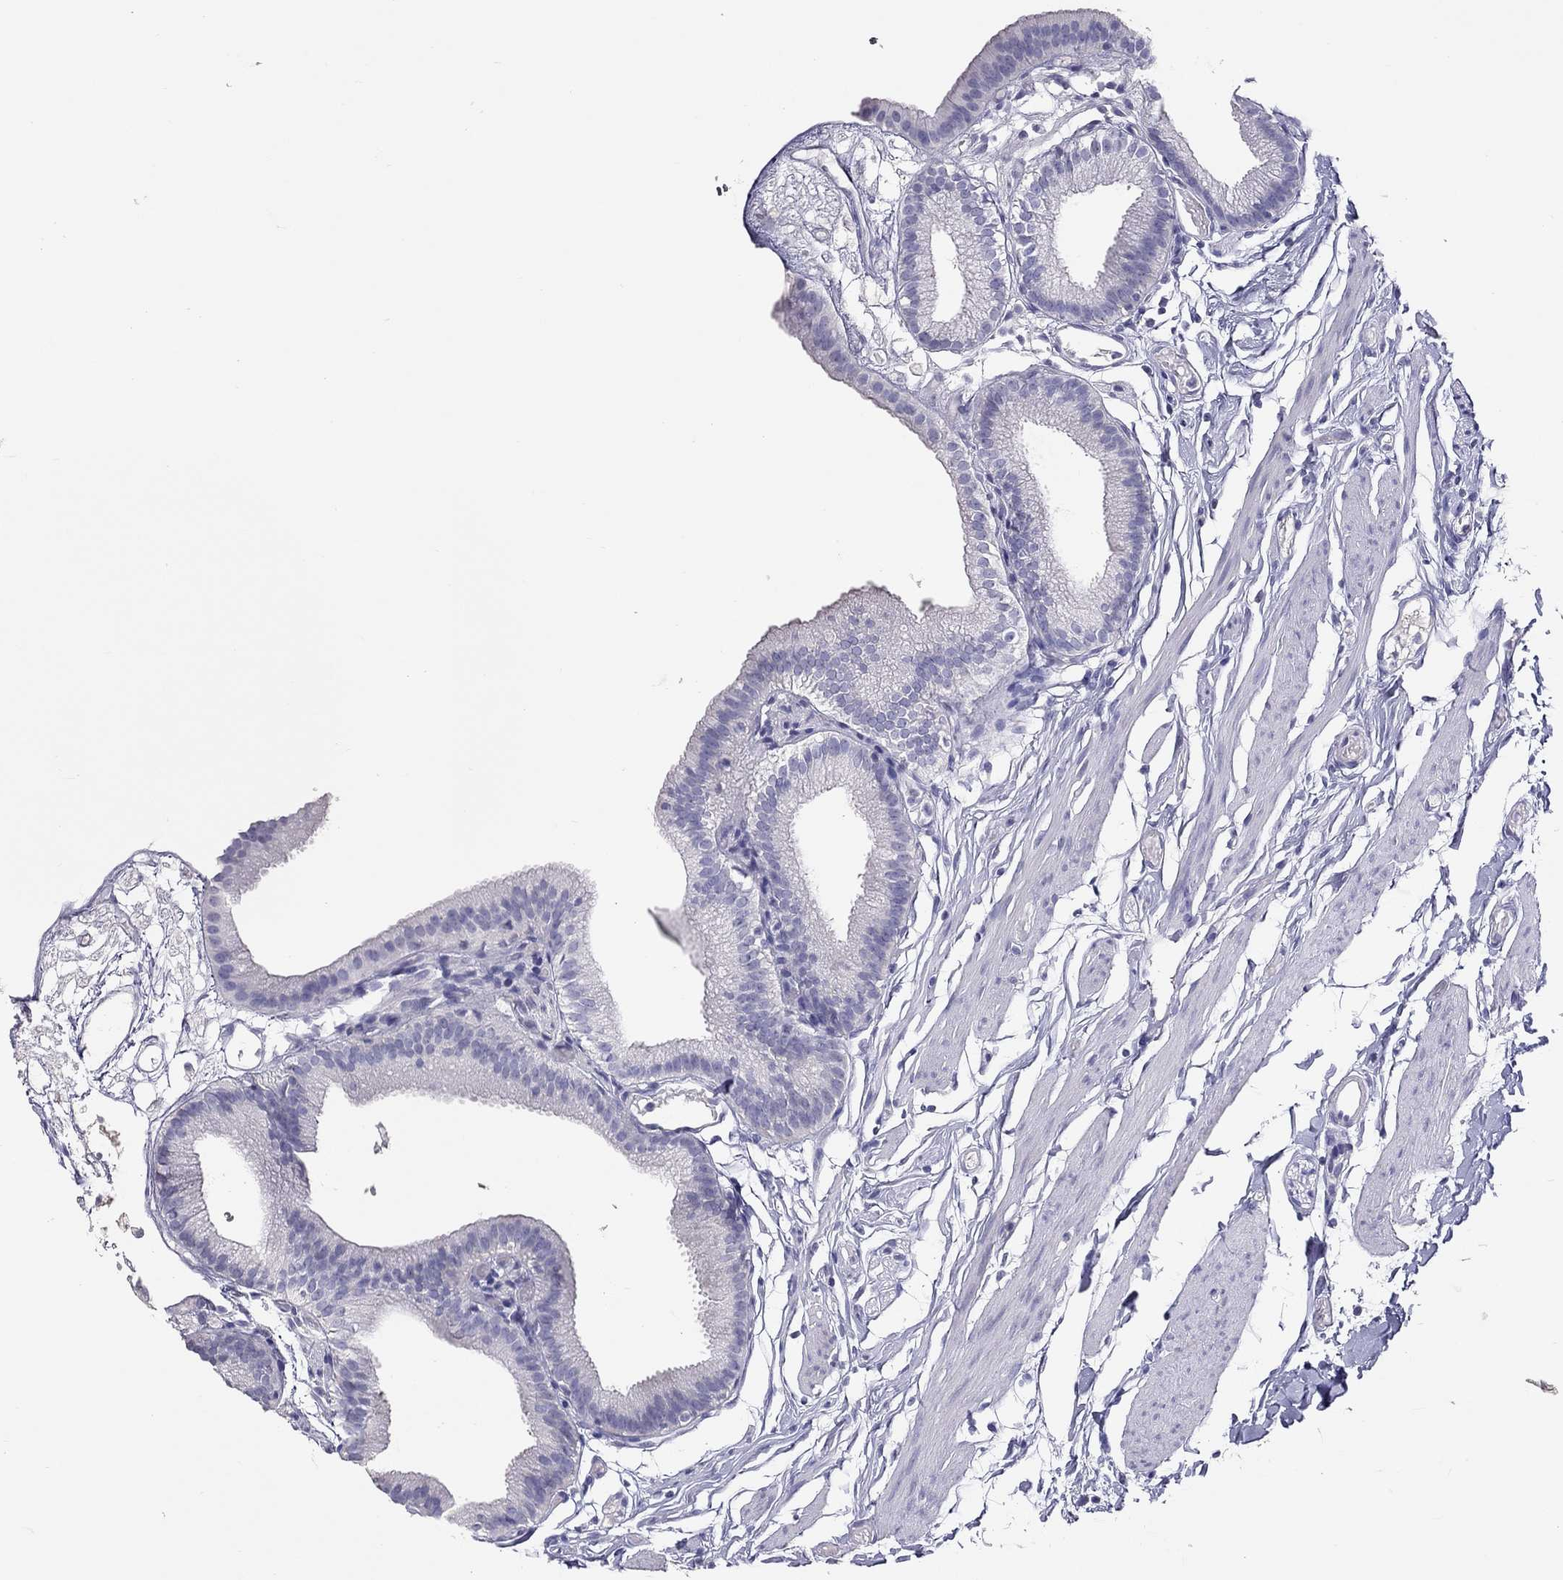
{"staining": {"intensity": "negative", "quantity": "none", "location": "none"}, "tissue": "gallbladder", "cell_type": "Glandular cells", "image_type": "normal", "snomed": [{"axis": "morphology", "description": "Normal tissue, NOS"}, {"axis": "topography", "description": "Gallbladder"}], "caption": "Protein analysis of normal gallbladder exhibits no significant positivity in glandular cells. The staining is performed using DAB brown chromogen with nuclei counter-stained in using hematoxylin.", "gene": "IL17REL", "patient": {"sex": "female", "age": 45}}